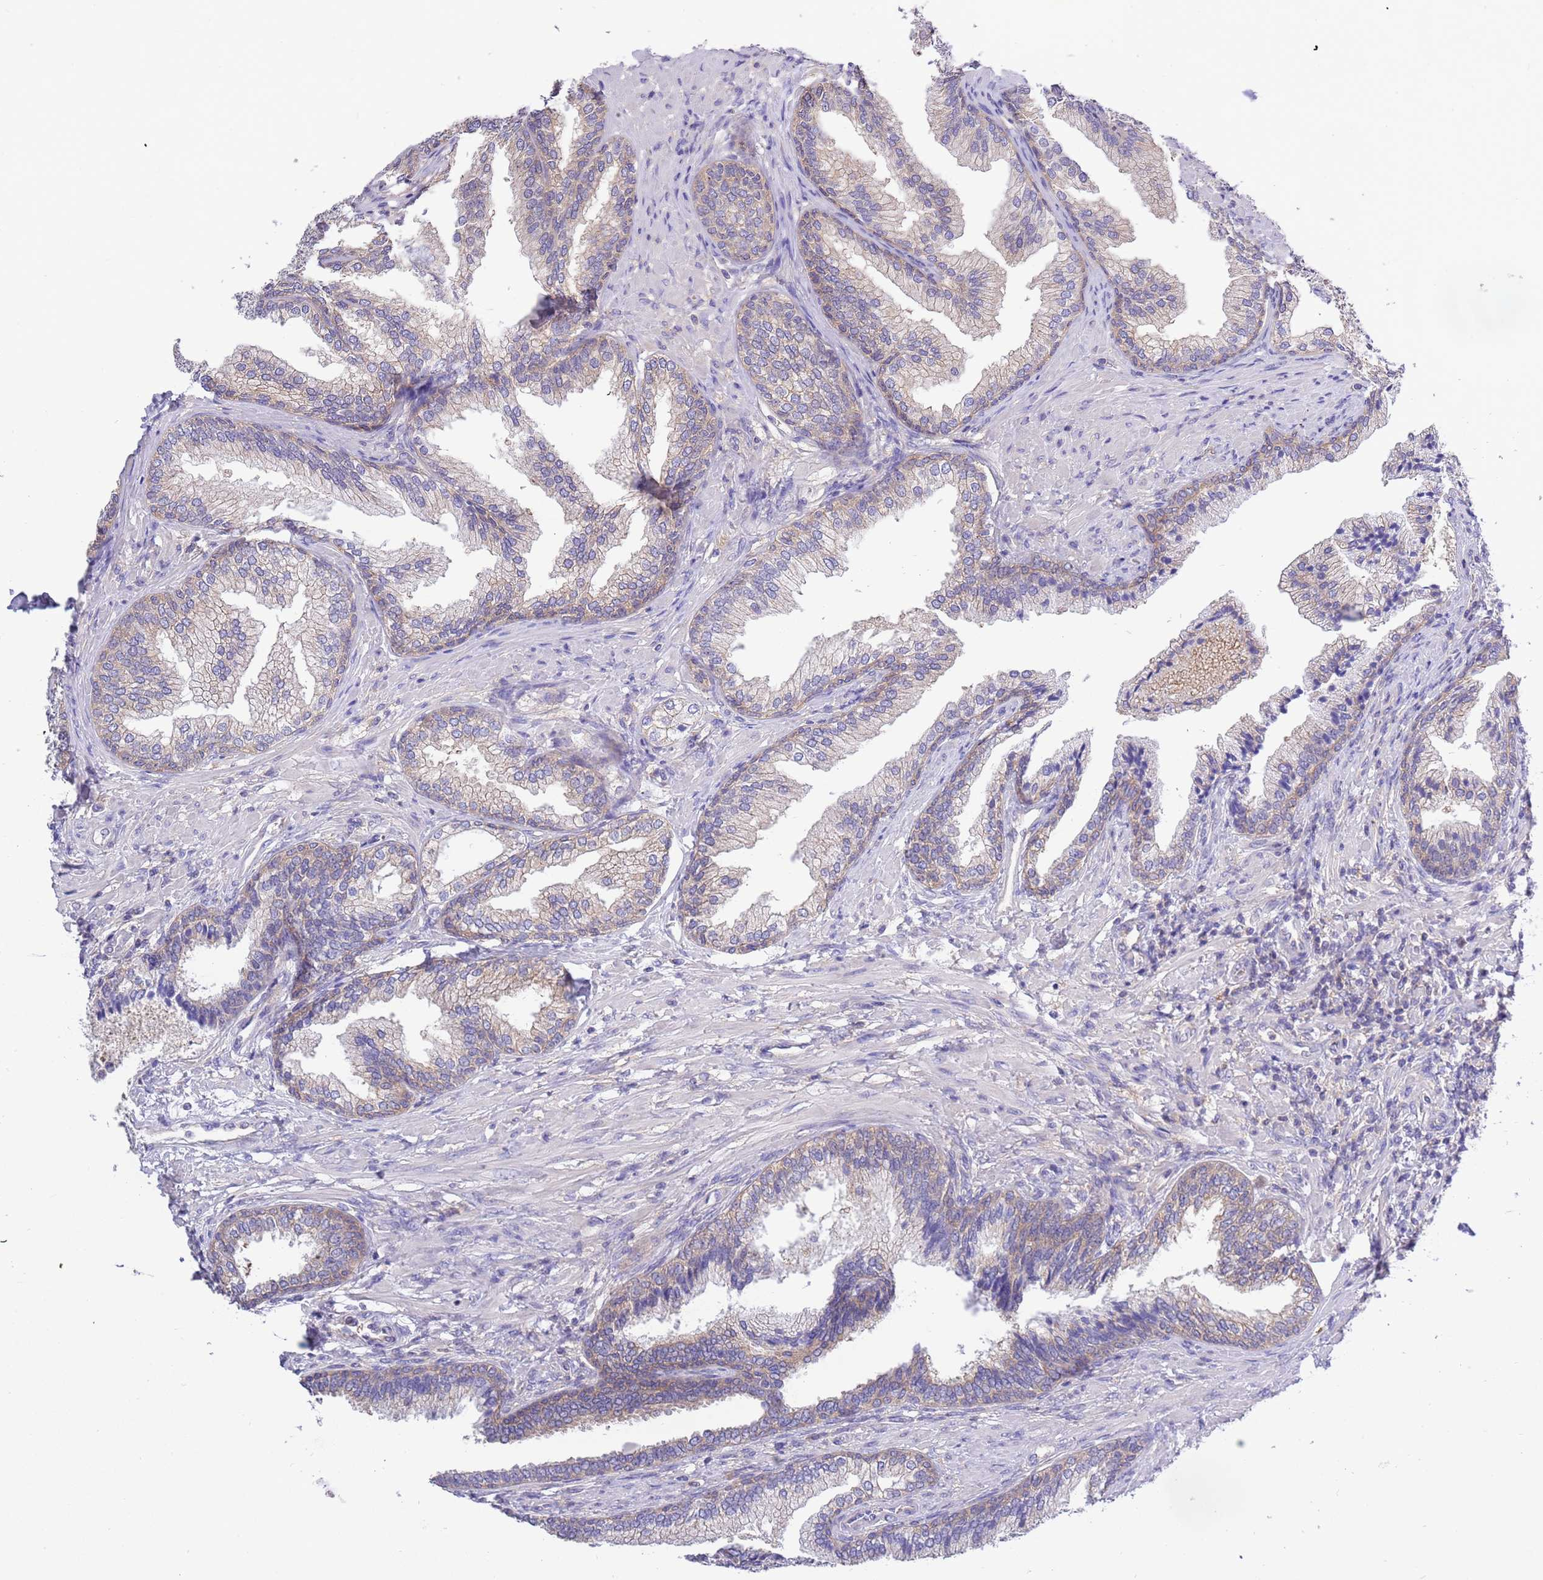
{"staining": {"intensity": "weak", "quantity": "25%-75%", "location": "cytoplasmic/membranous"}, "tissue": "prostate", "cell_type": "Glandular cells", "image_type": "normal", "snomed": [{"axis": "morphology", "description": "Normal tissue, NOS"}, {"axis": "topography", "description": "Prostate"}], "caption": "Weak cytoplasmic/membranous protein expression is seen in approximately 25%-75% of glandular cells in prostate.", "gene": "STIP1", "patient": {"sex": "male", "age": 76}}